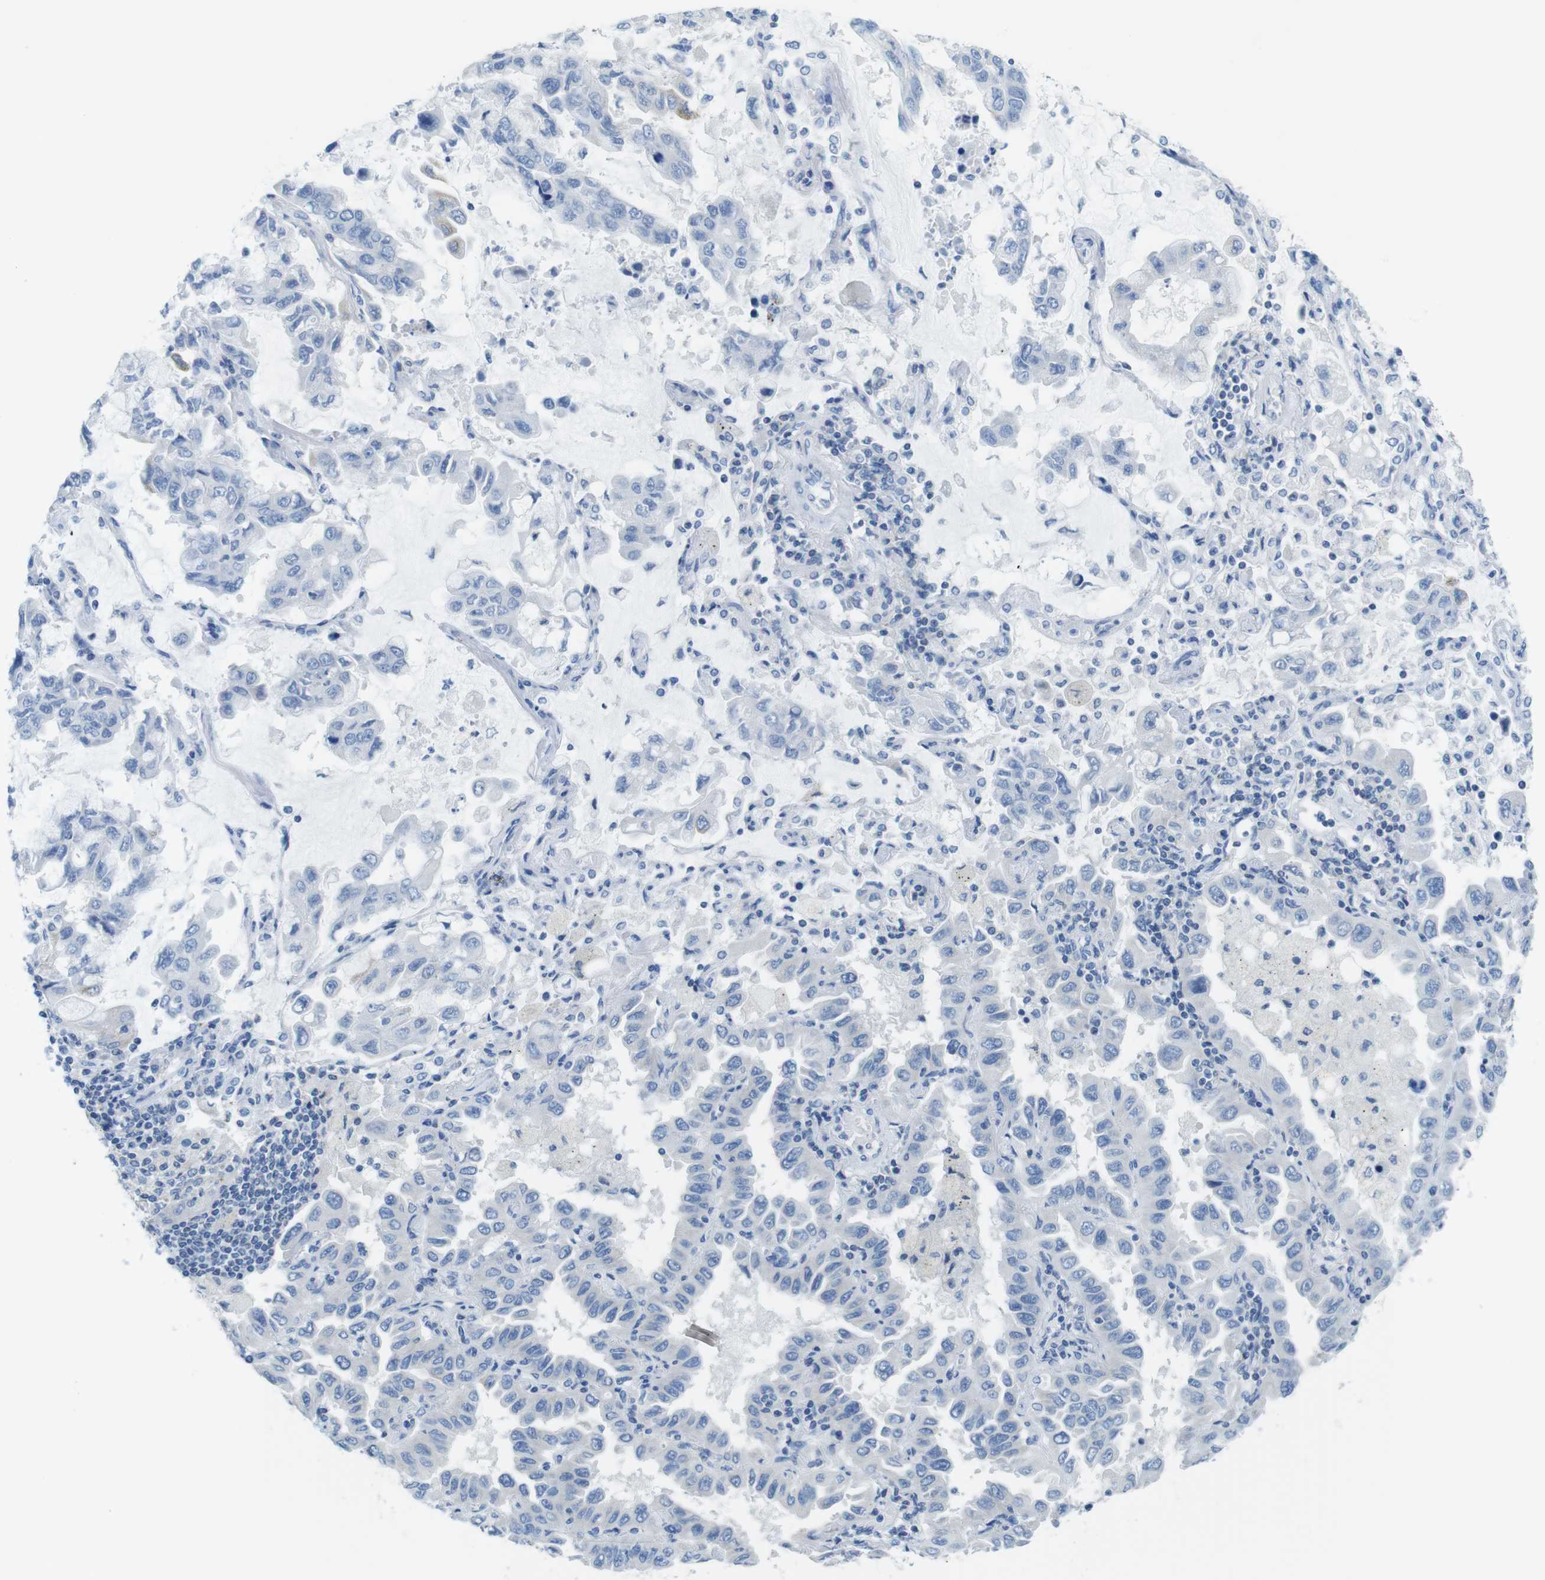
{"staining": {"intensity": "negative", "quantity": "none", "location": "none"}, "tissue": "lung cancer", "cell_type": "Tumor cells", "image_type": "cancer", "snomed": [{"axis": "morphology", "description": "Adenocarcinoma, NOS"}, {"axis": "topography", "description": "Lung"}], "caption": "An IHC micrograph of lung adenocarcinoma is shown. There is no staining in tumor cells of lung adenocarcinoma.", "gene": "ASIC5", "patient": {"sex": "male", "age": 64}}